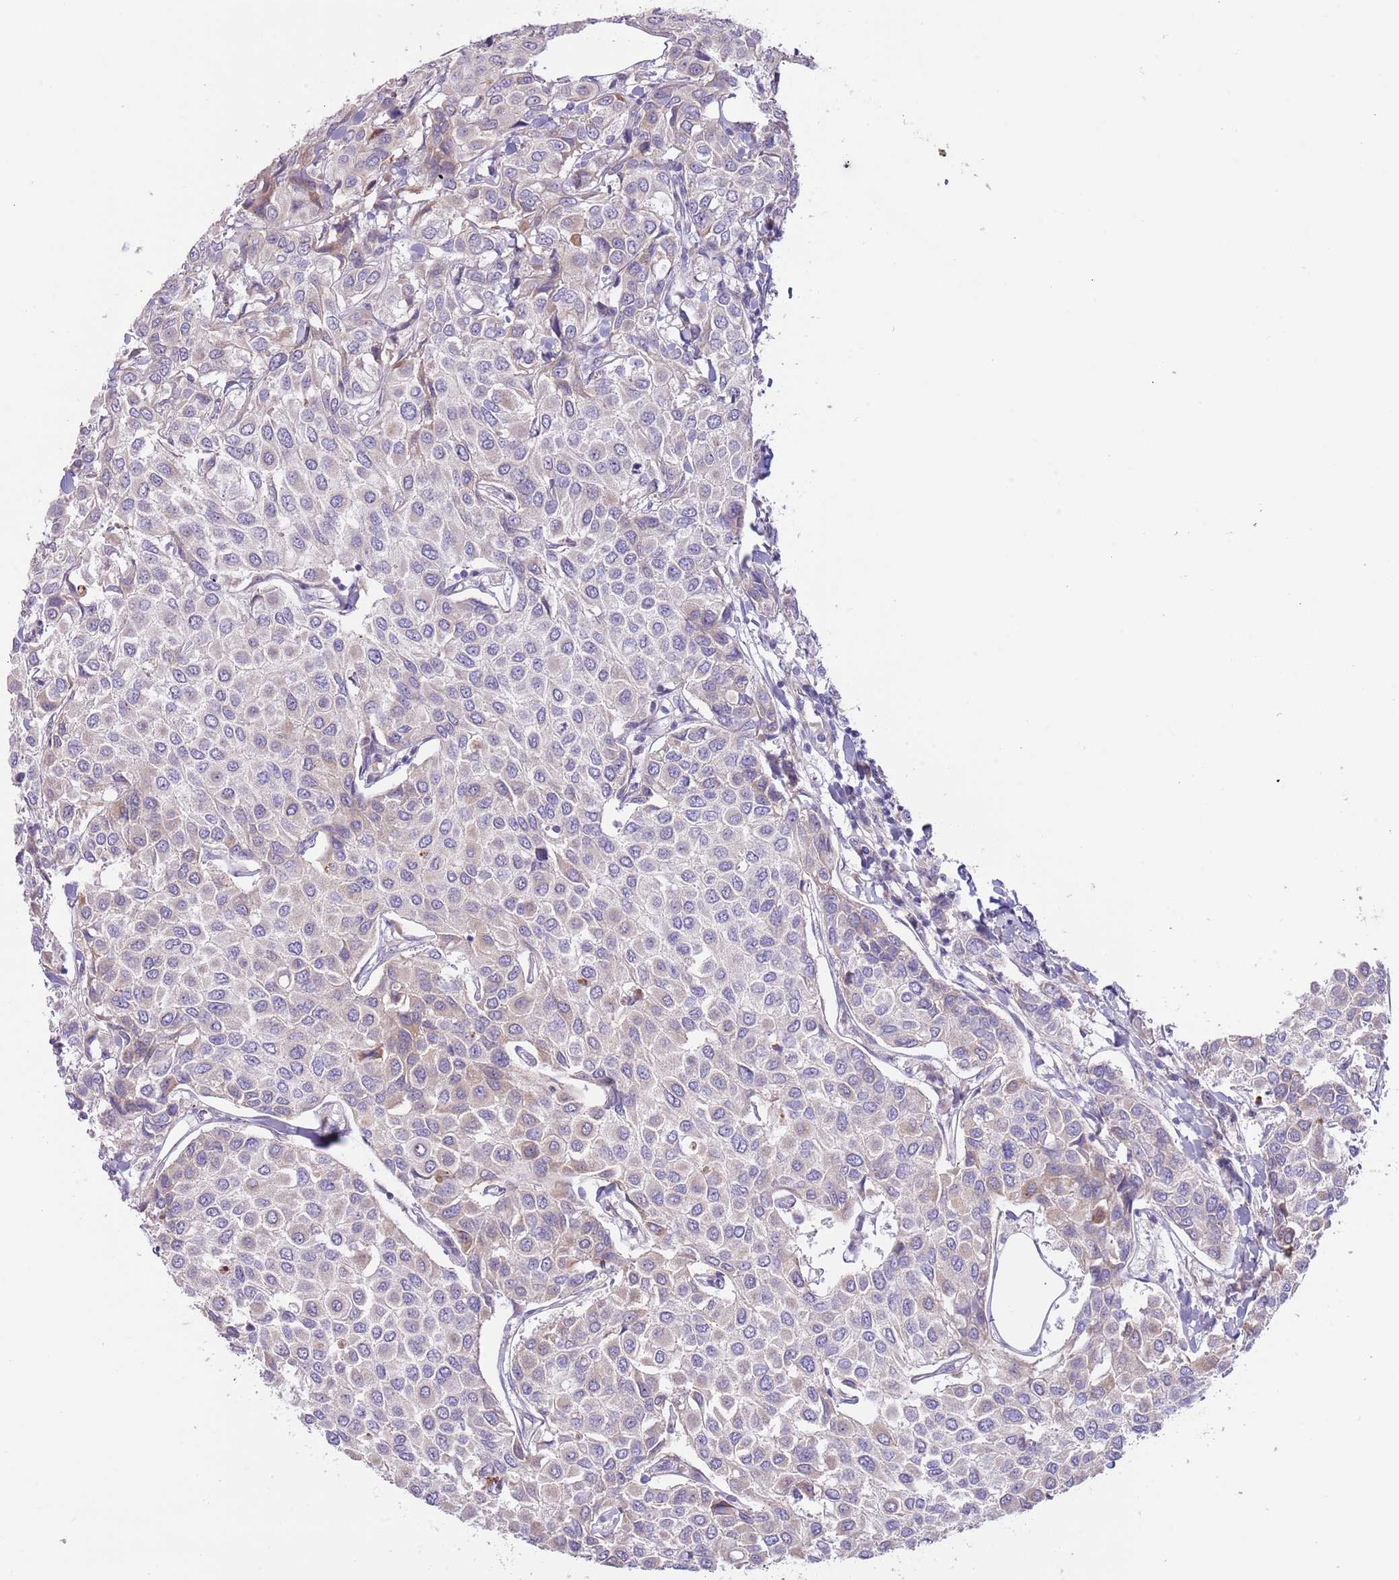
{"staining": {"intensity": "weak", "quantity": "<25%", "location": "cytoplasmic/membranous"}, "tissue": "breast cancer", "cell_type": "Tumor cells", "image_type": "cancer", "snomed": [{"axis": "morphology", "description": "Duct carcinoma"}, {"axis": "topography", "description": "Breast"}], "caption": "Intraductal carcinoma (breast) was stained to show a protein in brown. There is no significant expression in tumor cells.", "gene": "AP1S2", "patient": {"sex": "female", "age": 55}}